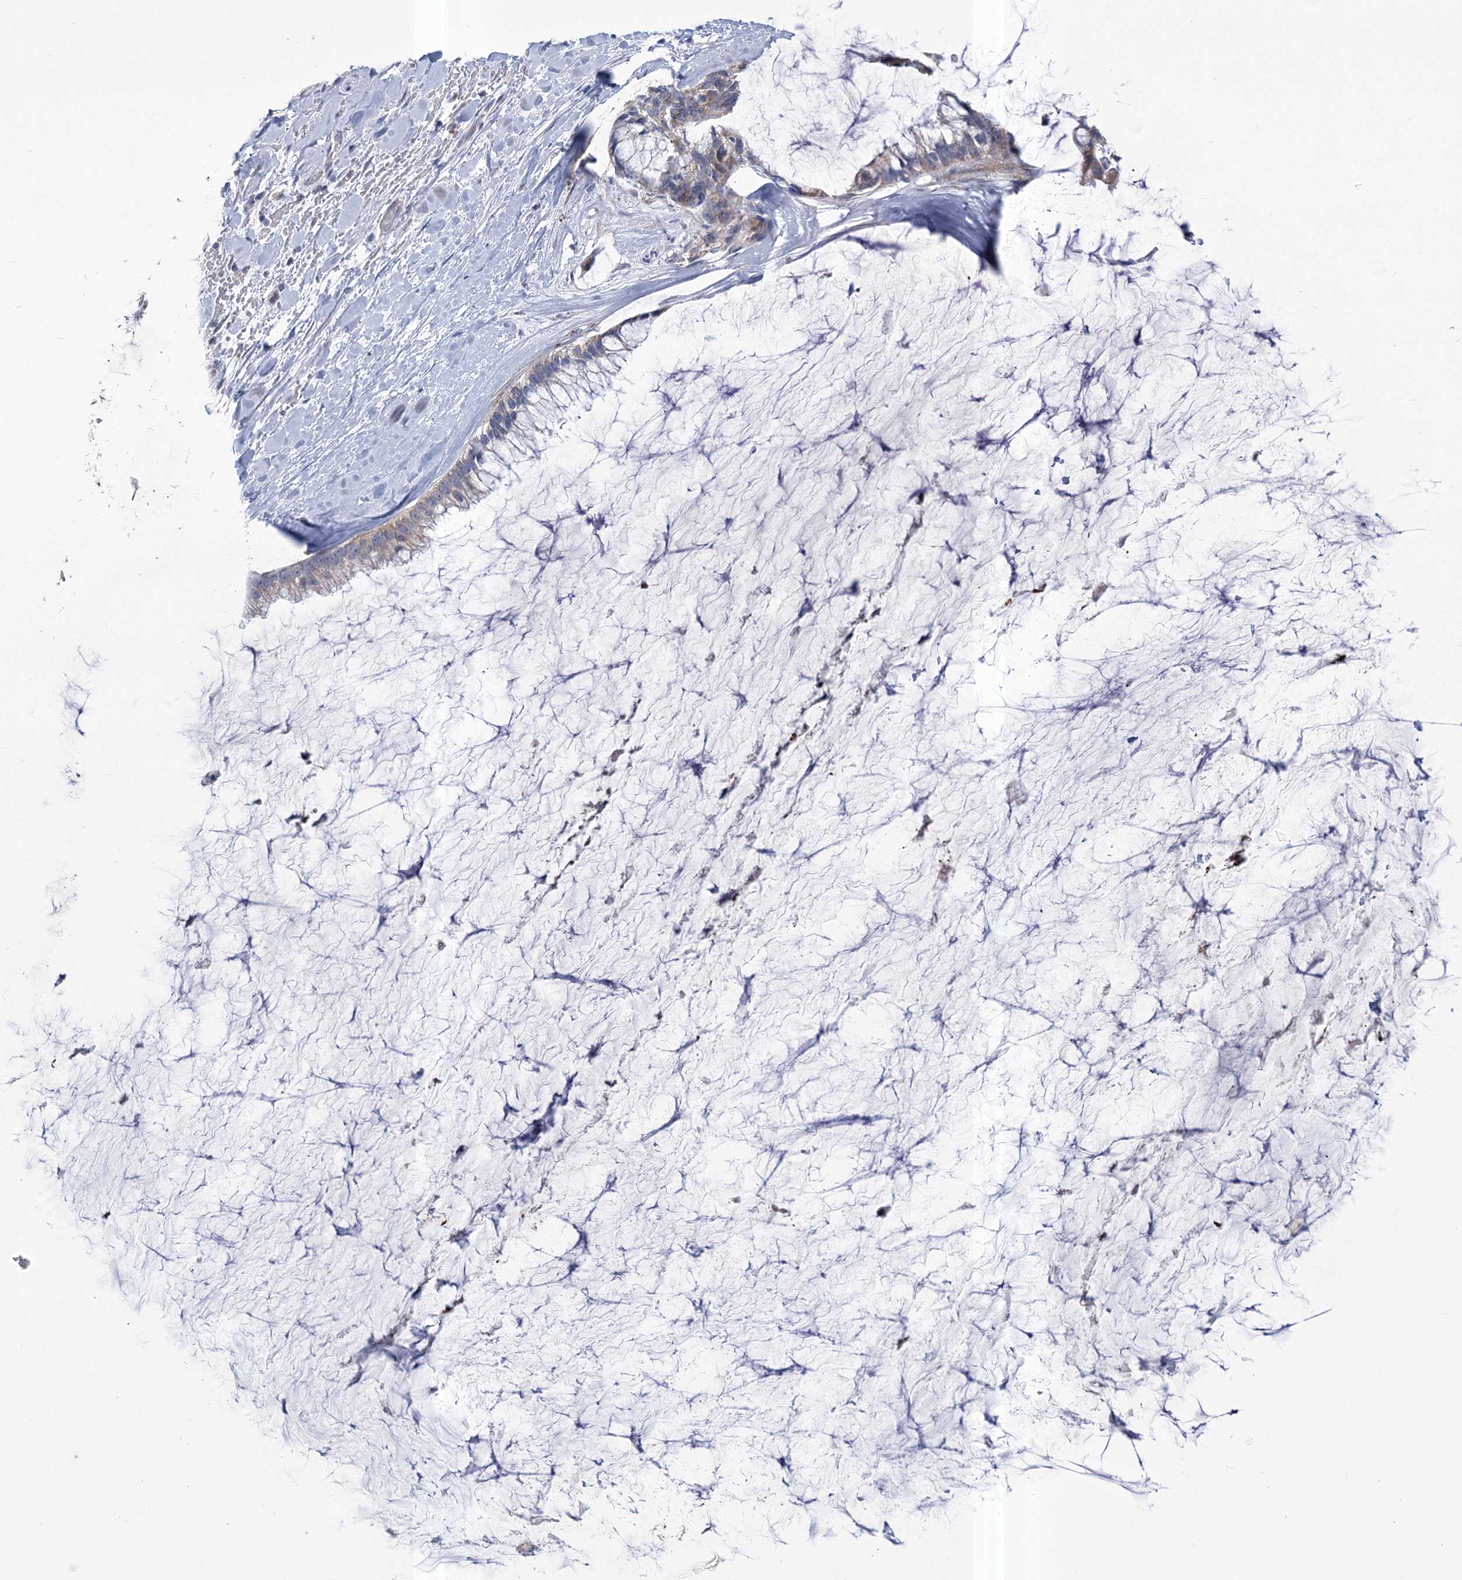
{"staining": {"intensity": "weak", "quantity": "<25%", "location": "cytoplasmic/membranous"}, "tissue": "ovarian cancer", "cell_type": "Tumor cells", "image_type": "cancer", "snomed": [{"axis": "morphology", "description": "Cystadenocarcinoma, mucinous, NOS"}, {"axis": "topography", "description": "Ovary"}], "caption": "High magnification brightfield microscopy of ovarian mucinous cystadenocarcinoma stained with DAB (brown) and counterstained with hematoxylin (blue): tumor cells show no significant positivity. (DAB (3,3'-diaminobenzidine) immunohistochemistry (IHC), high magnification).", "gene": "PDHB", "patient": {"sex": "female", "age": 39}}